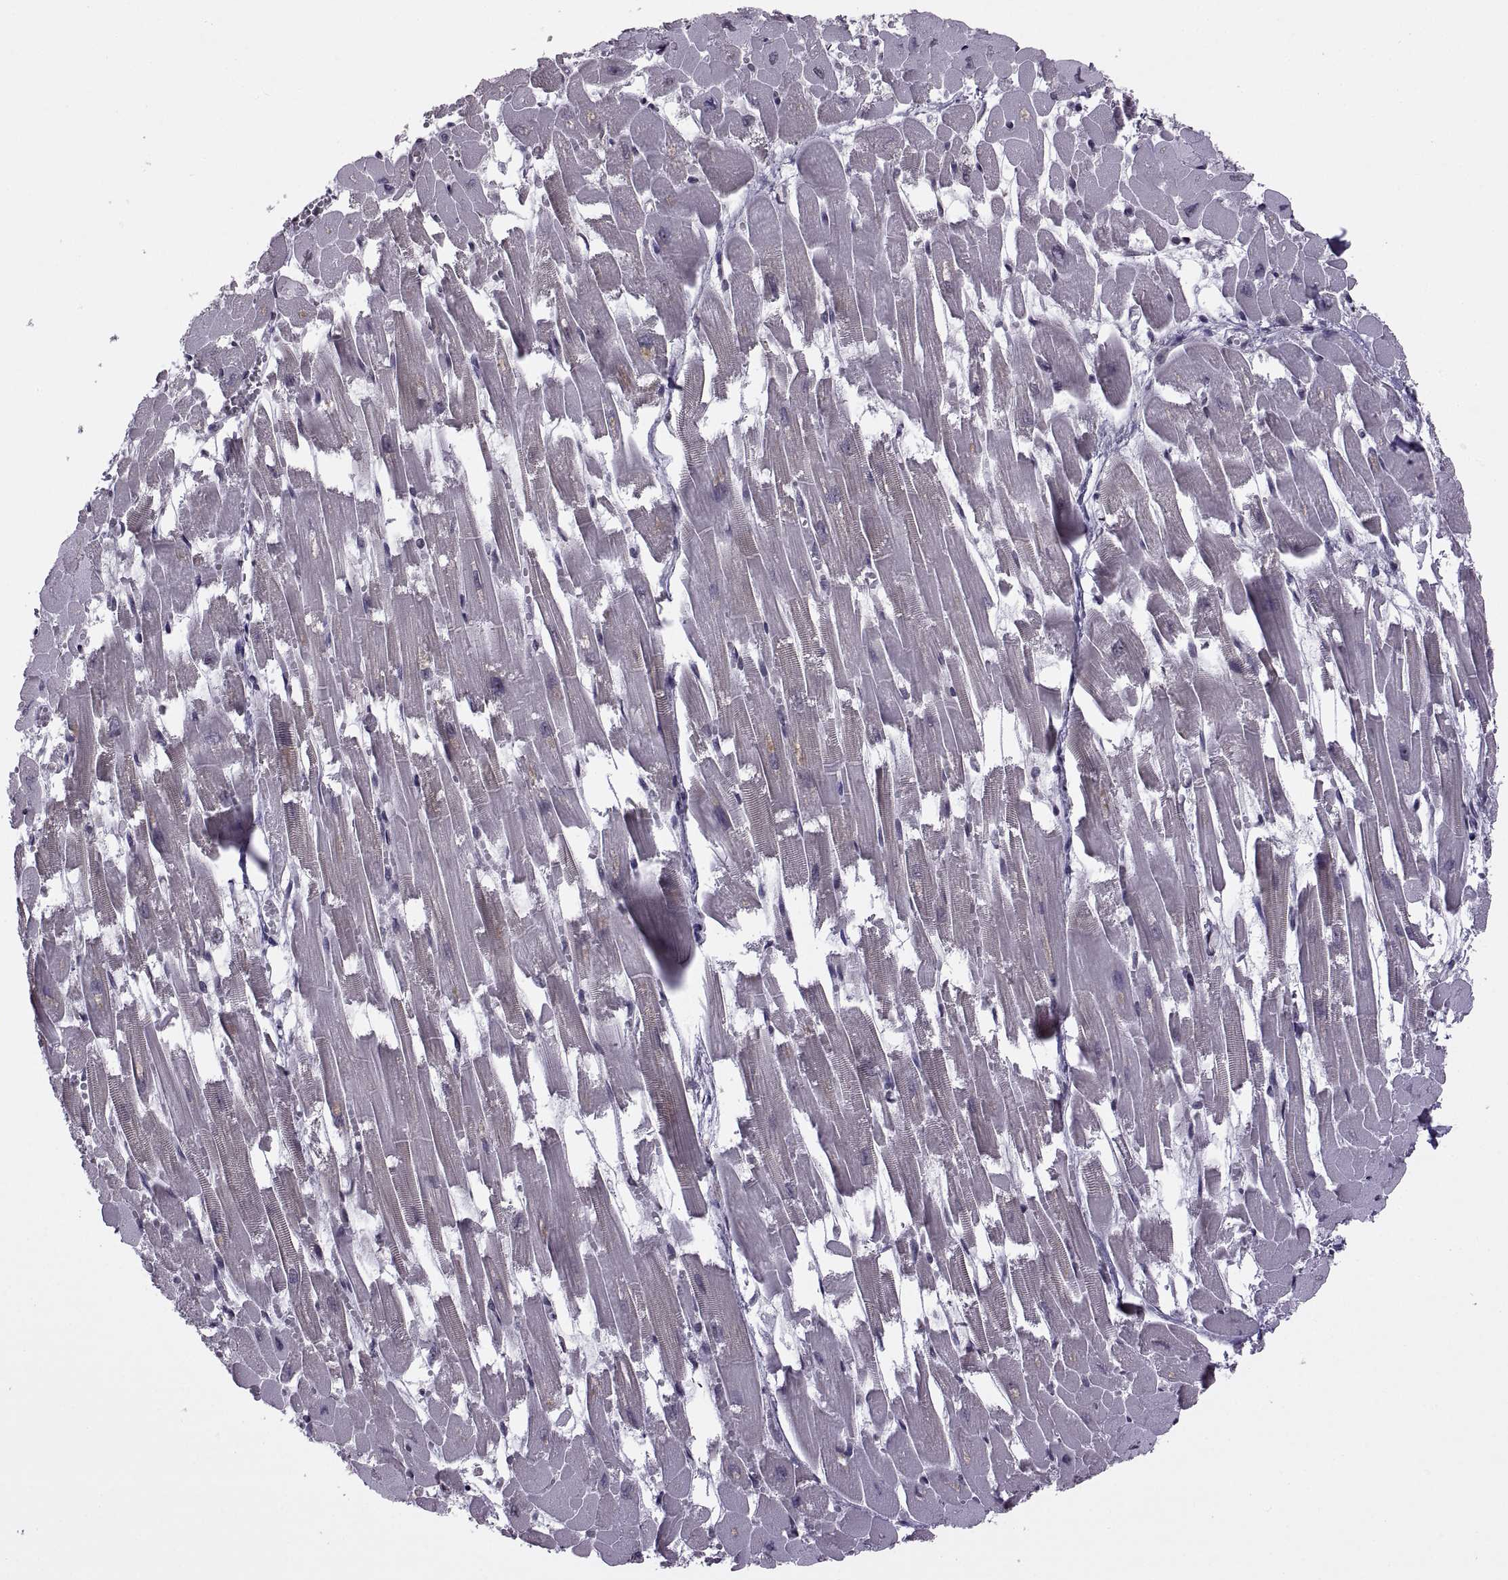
{"staining": {"intensity": "strong", "quantity": "<25%", "location": "nuclear"}, "tissue": "heart muscle", "cell_type": "Cardiomyocytes", "image_type": "normal", "snomed": [{"axis": "morphology", "description": "Normal tissue, NOS"}, {"axis": "topography", "description": "Heart"}], "caption": "Protein staining of normal heart muscle displays strong nuclear expression in approximately <25% of cardiomyocytes.", "gene": "INTS3", "patient": {"sex": "female", "age": 52}}